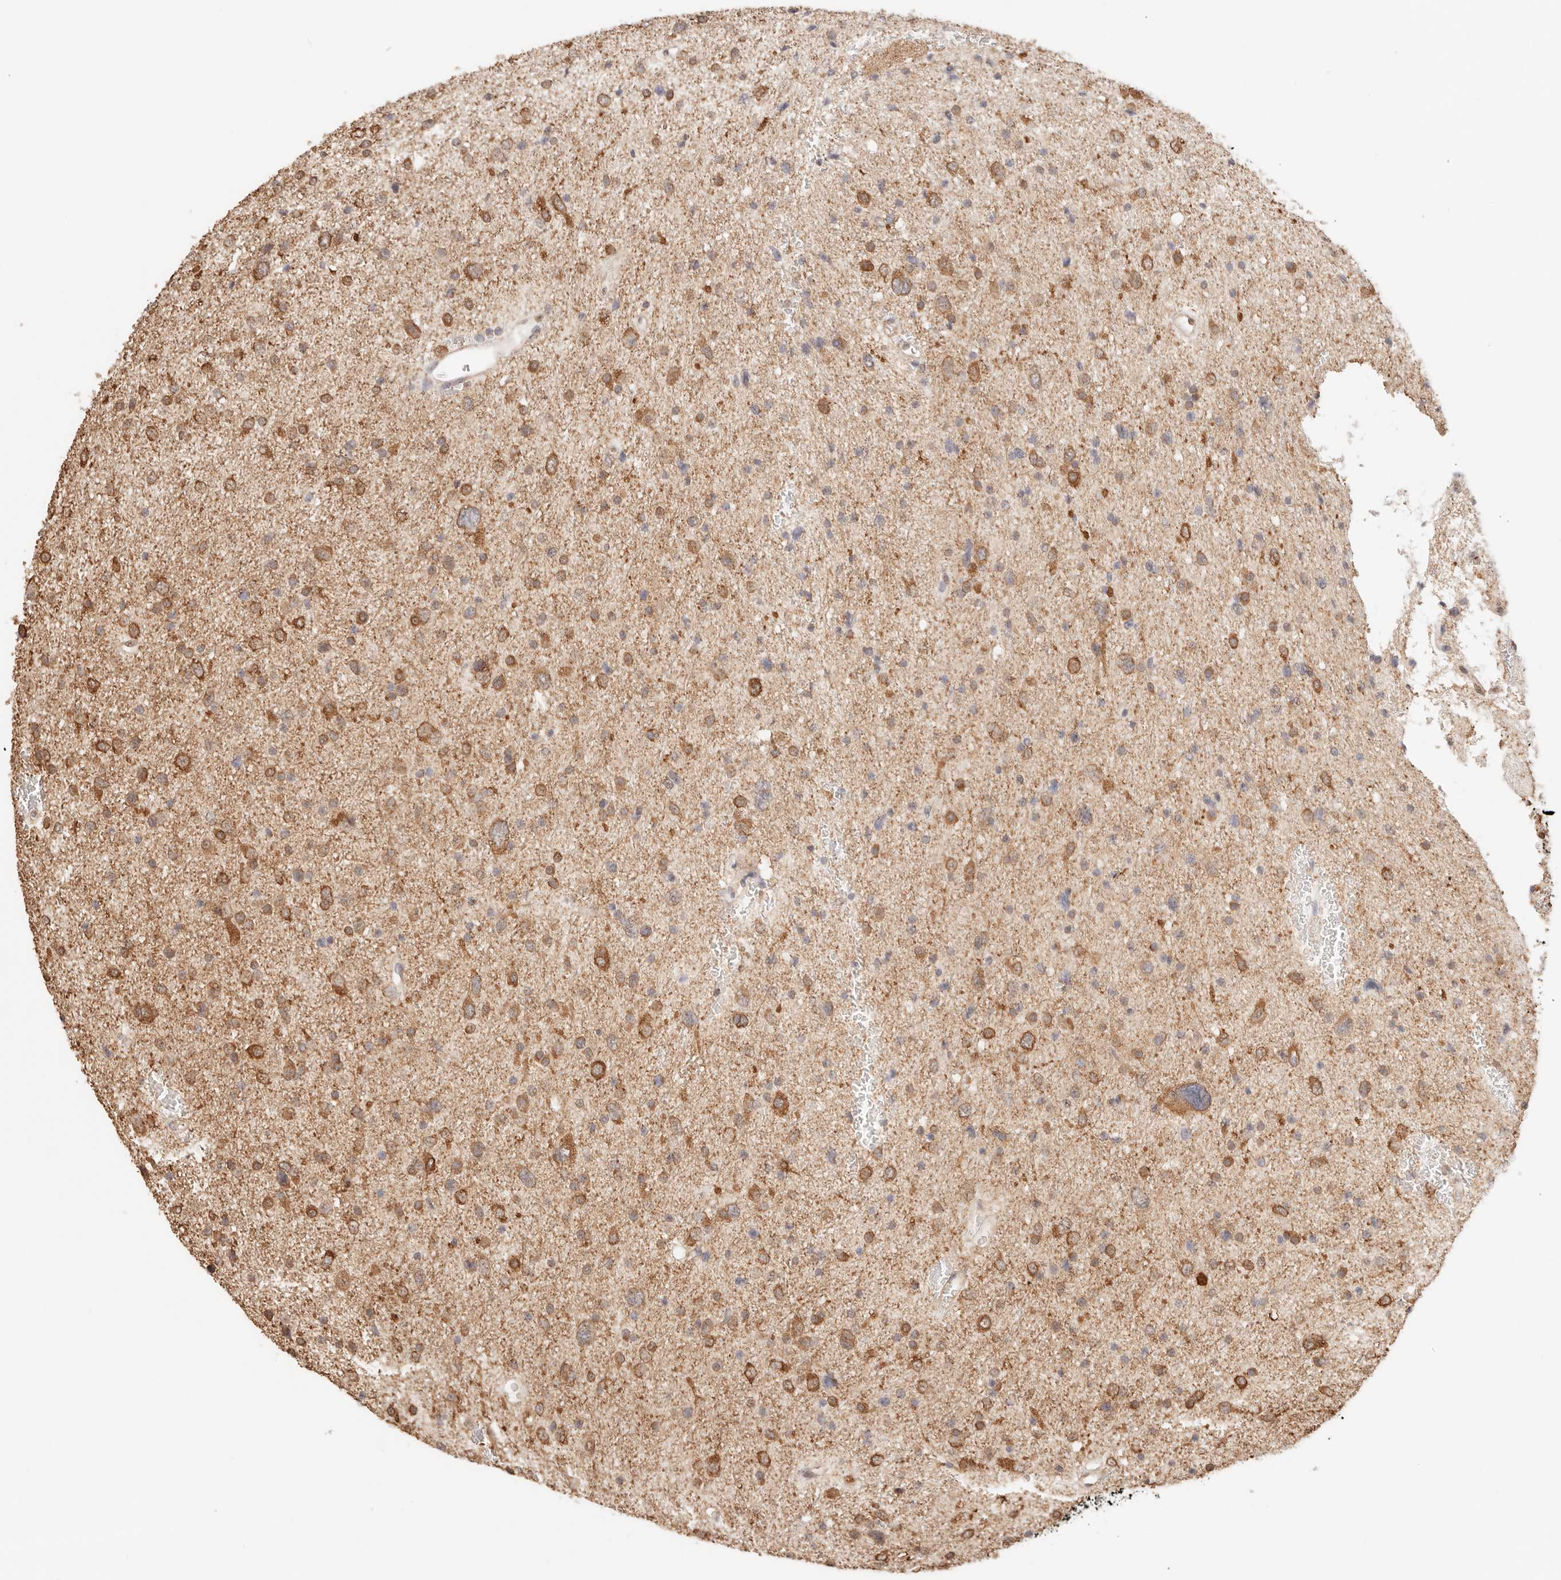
{"staining": {"intensity": "moderate", "quantity": ">75%", "location": "cytoplasmic/membranous"}, "tissue": "glioma", "cell_type": "Tumor cells", "image_type": "cancer", "snomed": [{"axis": "morphology", "description": "Glioma, malignant, Low grade"}, {"axis": "topography", "description": "Brain"}], "caption": "Low-grade glioma (malignant) tissue reveals moderate cytoplasmic/membranous positivity in about >75% of tumor cells", "gene": "IL1R2", "patient": {"sex": "female", "age": 37}}